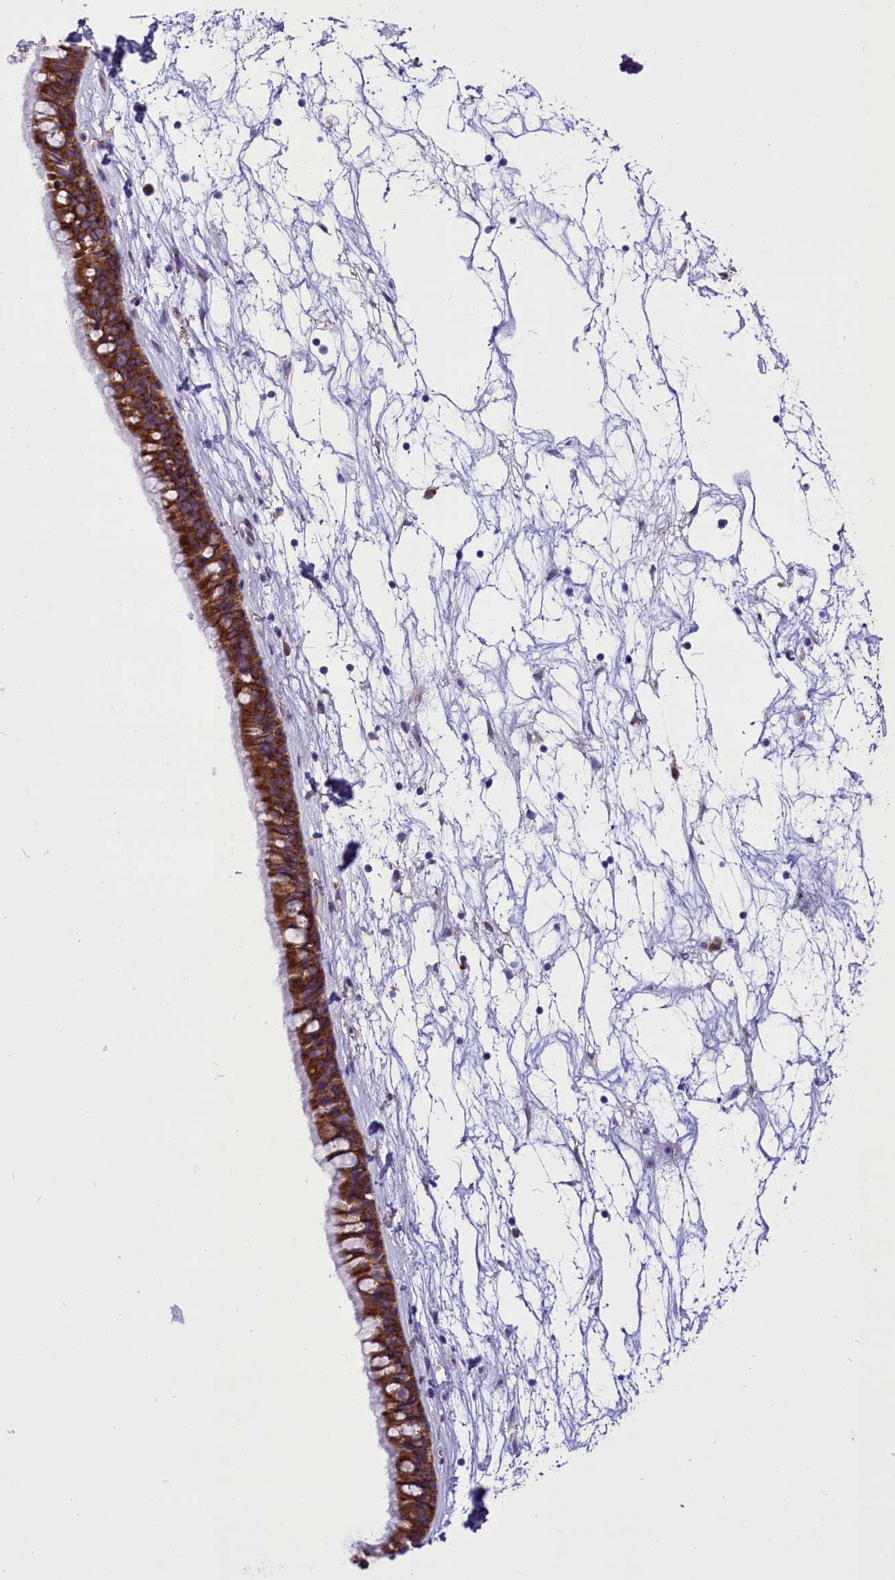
{"staining": {"intensity": "strong", "quantity": ">75%", "location": "cytoplasmic/membranous"}, "tissue": "nasopharynx", "cell_type": "Respiratory epithelial cells", "image_type": "normal", "snomed": [{"axis": "morphology", "description": "Normal tissue, NOS"}, {"axis": "topography", "description": "Nasopharynx"}], "caption": "This histopathology image exhibits benign nasopharynx stained with IHC to label a protein in brown. The cytoplasmic/membranous of respiratory epithelial cells show strong positivity for the protein. Nuclei are counter-stained blue.", "gene": "PTPRU", "patient": {"sex": "male", "age": 64}}